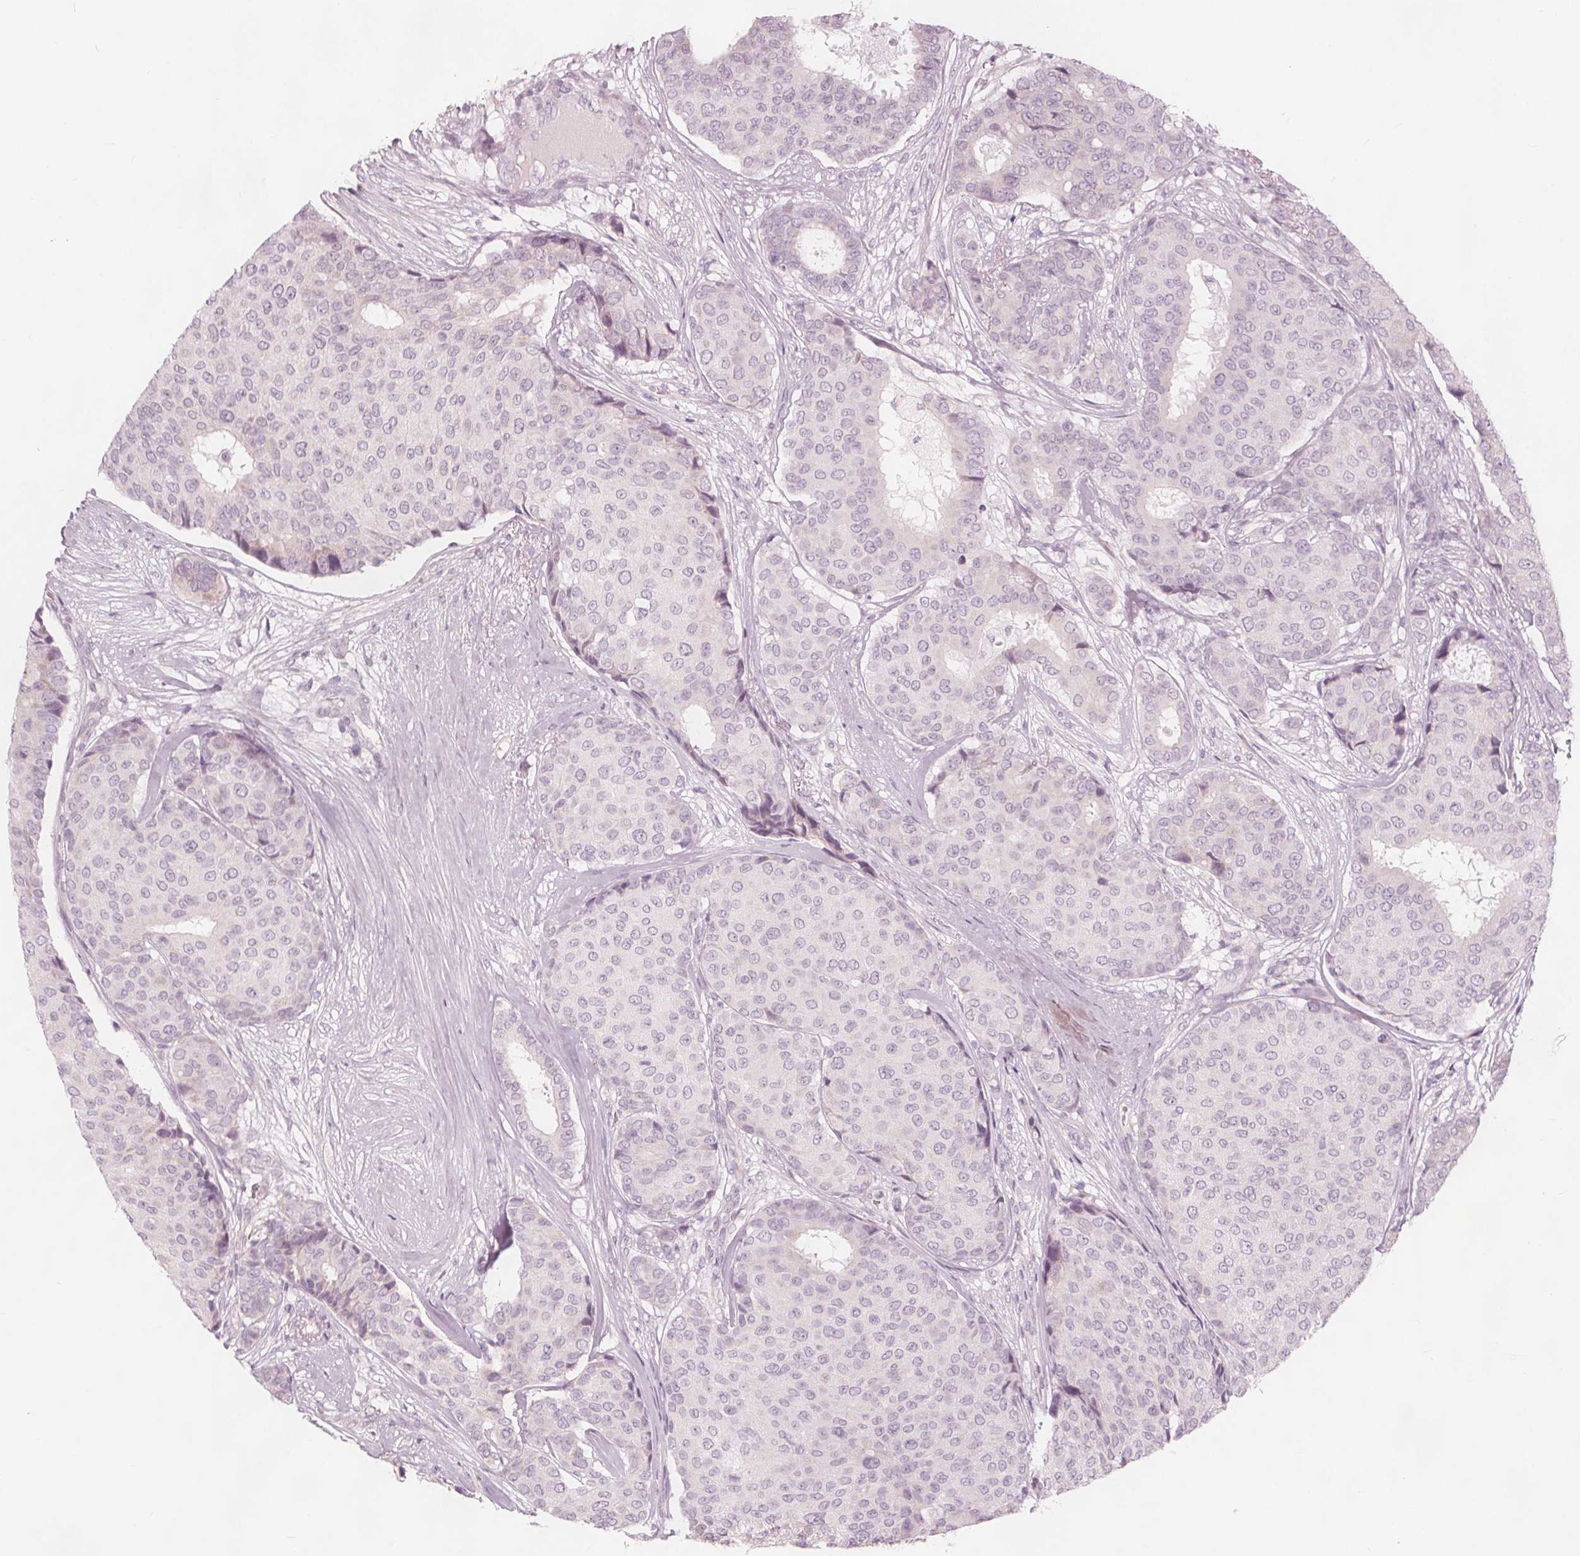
{"staining": {"intensity": "negative", "quantity": "none", "location": "none"}, "tissue": "breast cancer", "cell_type": "Tumor cells", "image_type": "cancer", "snomed": [{"axis": "morphology", "description": "Duct carcinoma"}, {"axis": "topography", "description": "Breast"}], "caption": "This is a histopathology image of immunohistochemistry (IHC) staining of breast cancer, which shows no expression in tumor cells.", "gene": "BRSK1", "patient": {"sex": "female", "age": 75}}